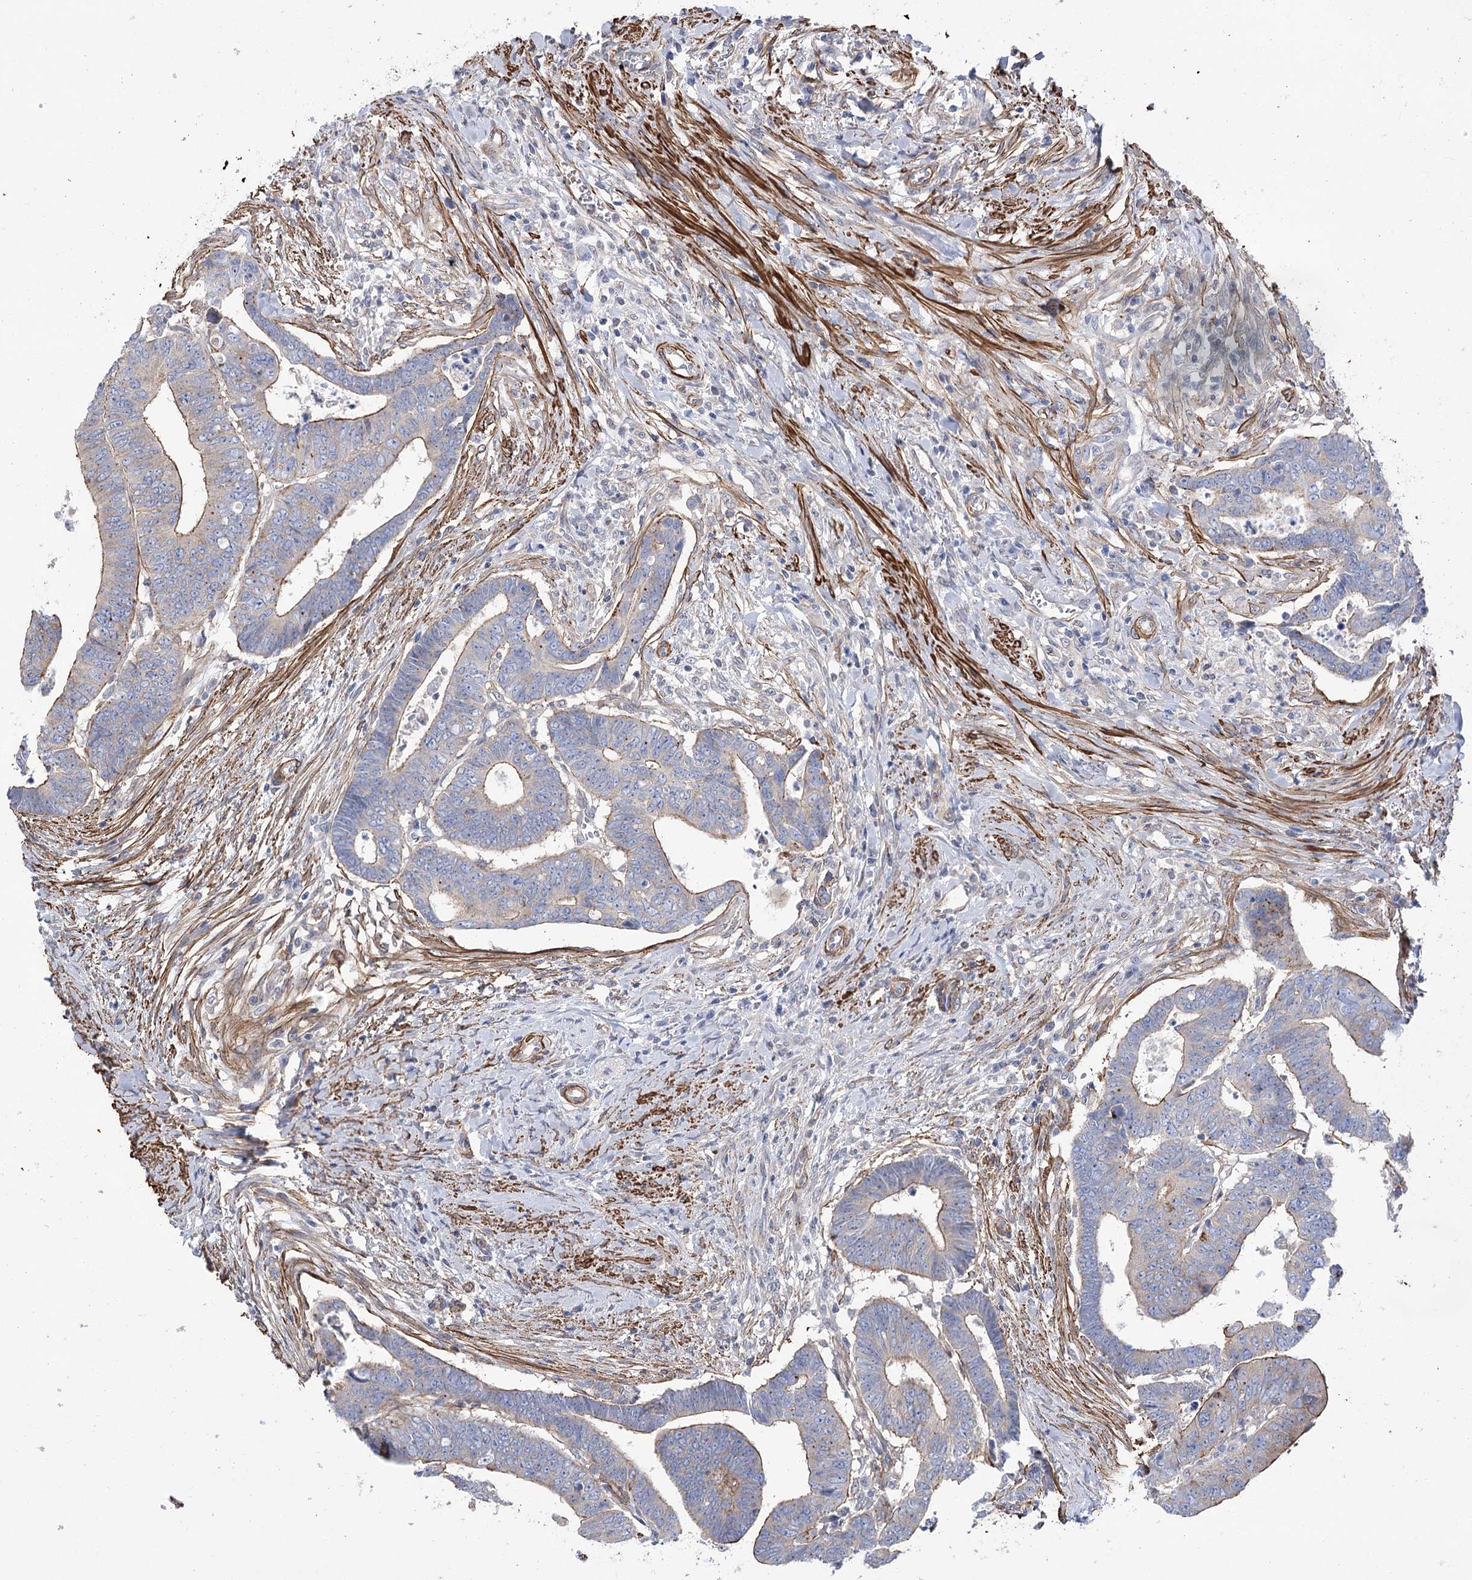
{"staining": {"intensity": "moderate", "quantity": "<25%", "location": "cytoplasmic/membranous"}, "tissue": "colorectal cancer", "cell_type": "Tumor cells", "image_type": "cancer", "snomed": [{"axis": "morphology", "description": "Normal tissue, NOS"}, {"axis": "morphology", "description": "Adenocarcinoma, NOS"}, {"axis": "topography", "description": "Rectum"}], "caption": "Human colorectal adenocarcinoma stained for a protein (brown) displays moderate cytoplasmic/membranous positive staining in about <25% of tumor cells.", "gene": "WASHC3", "patient": {"sex": "female", "age": 65}}